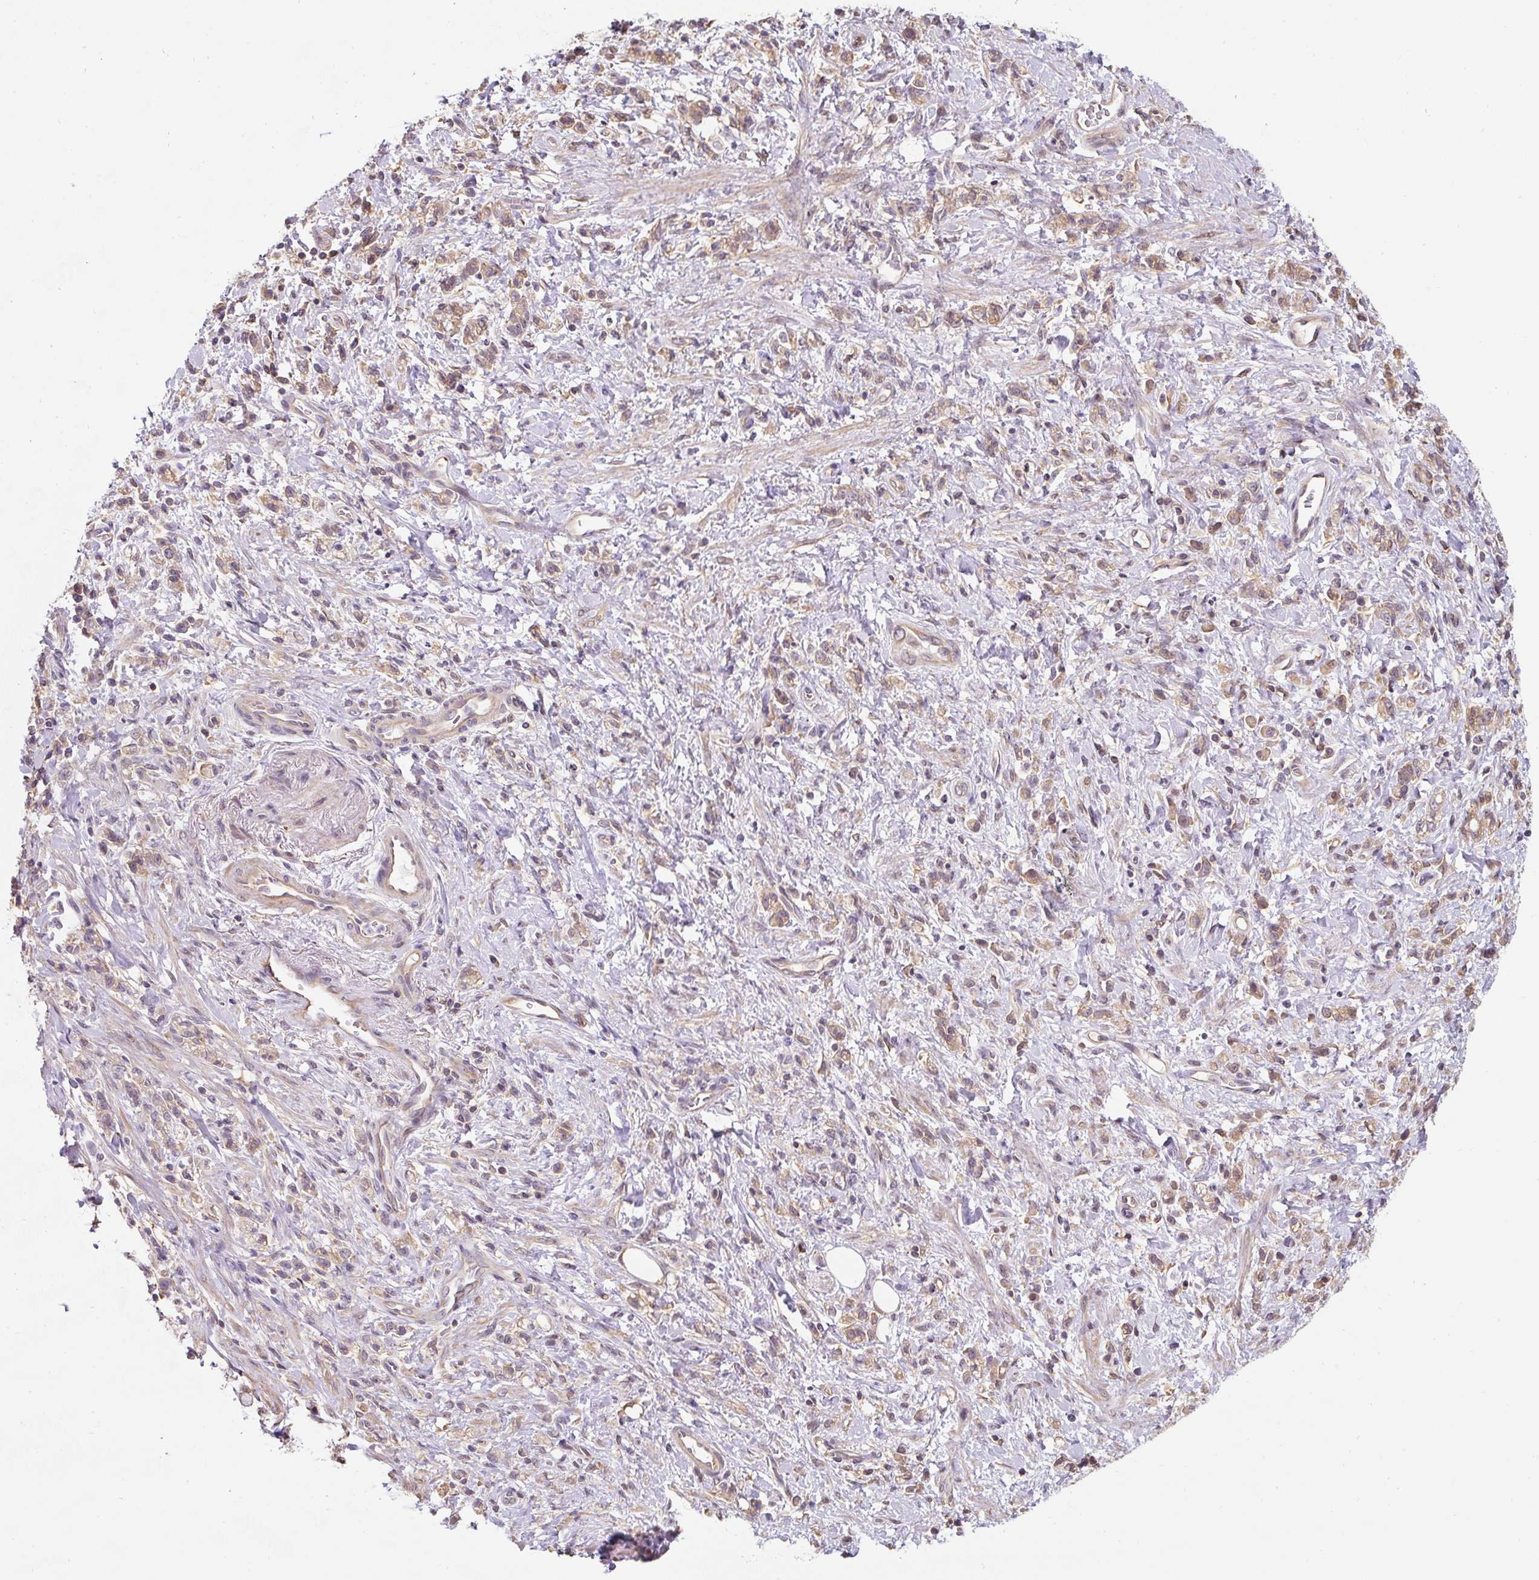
{"staining": {"intensity": "moderate", "quantity": "25%-75%", "location": "cytoplasmic/membranous"}, "tissue": "stomach cancer", "cell_type": "Tumor cells", "image_type": "cancer", "snomed": [{"axis": "morphology", "description": "Adenocarcinoma, NOS"}, {"axis": "topography", "description": "Stomach"}], "caption": "Immunohistochemical staining of human stomach cancer shows moderate cytoplasmic/membranous protein positivity in approximately 25%-75% of tumor cells.", "gene": "ST13", "patient": {"sex": "male", "age": 77}}